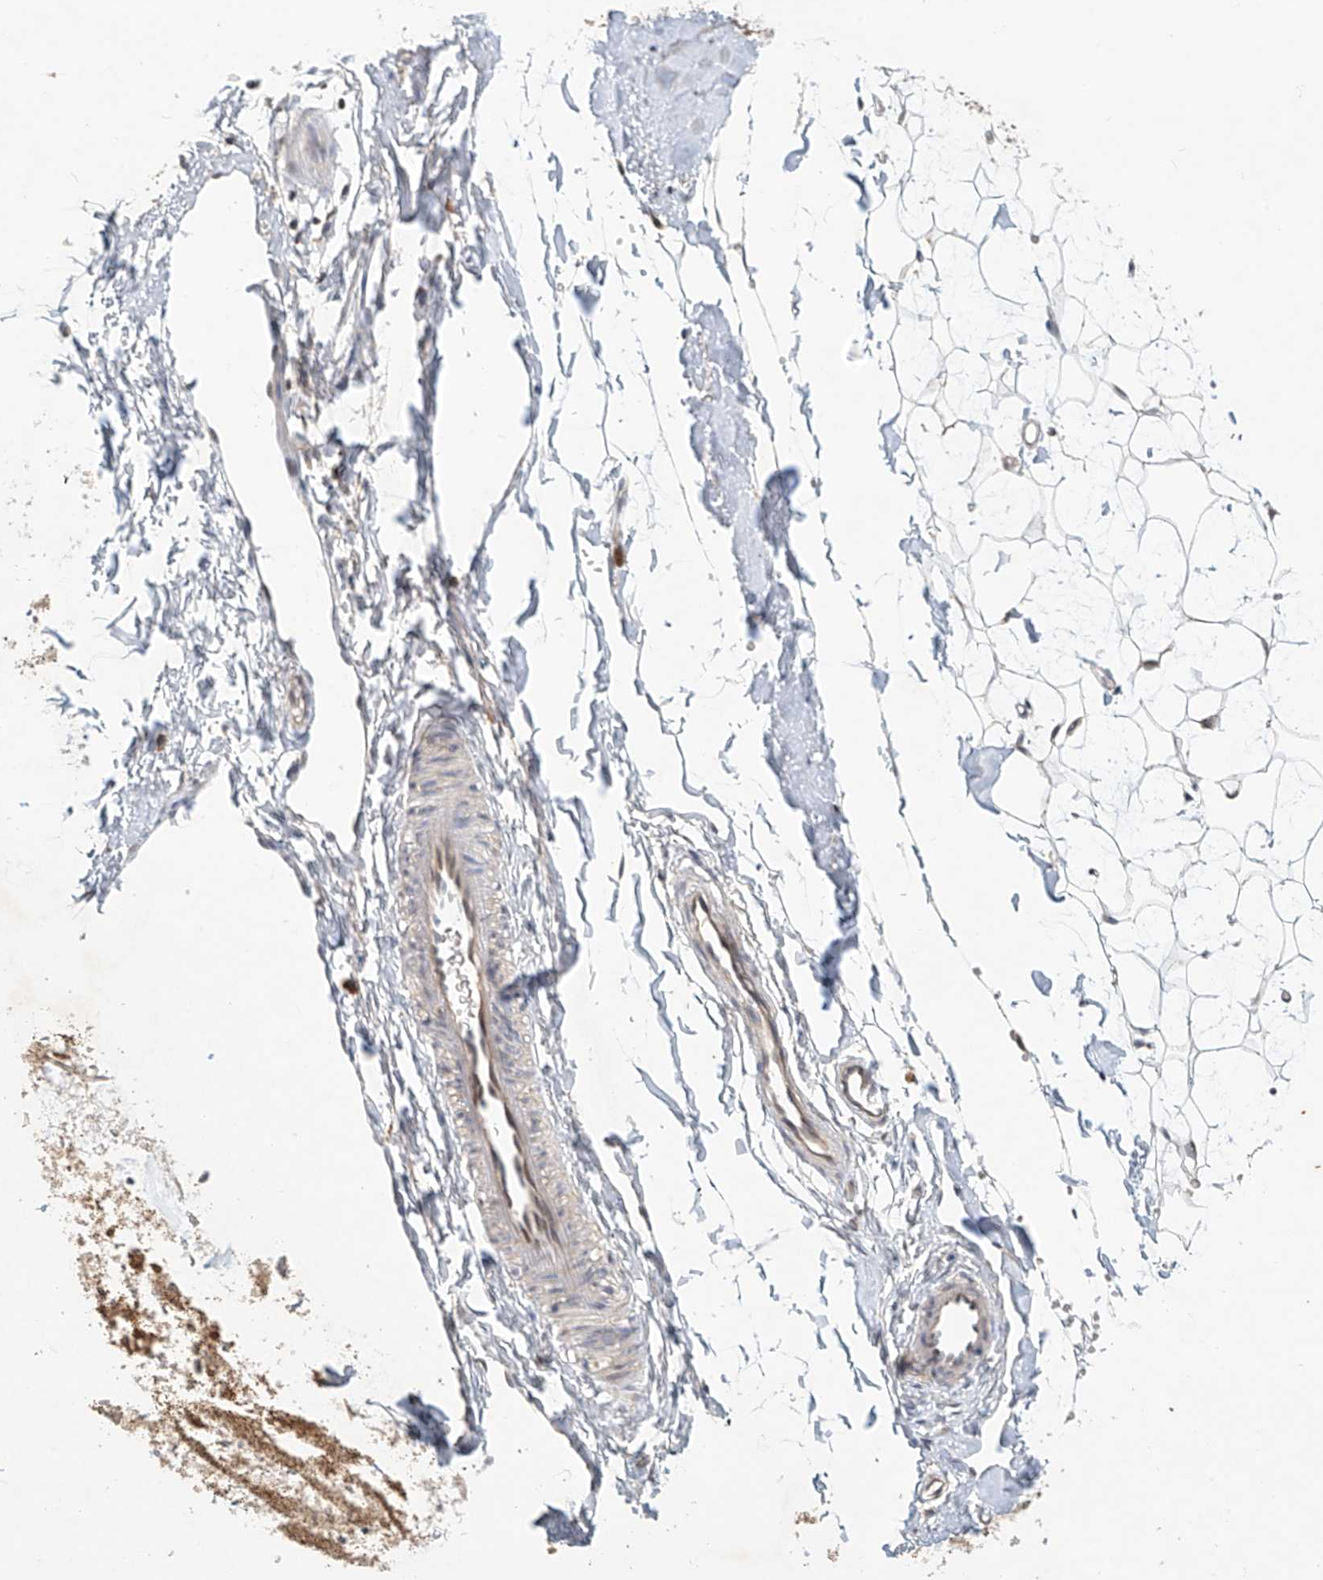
{"staining": {"intensity": "negative", "quantity": "none", "location": "none"}, "tissue": "adipose tissue", "cell_type": "Adipocytes", "image_type": "normal", "snomed": [{"axis": "morphology", "description": "Normal tissue, NOS"}, {"axis": "topography", "description": "Breast"}], "caption": "The histopathology image demonstrates no staining of adipocytes in unremarkable adipose tissue.", "gene": "SYTL3", "patient": {"sex": "female", "age": 23}}